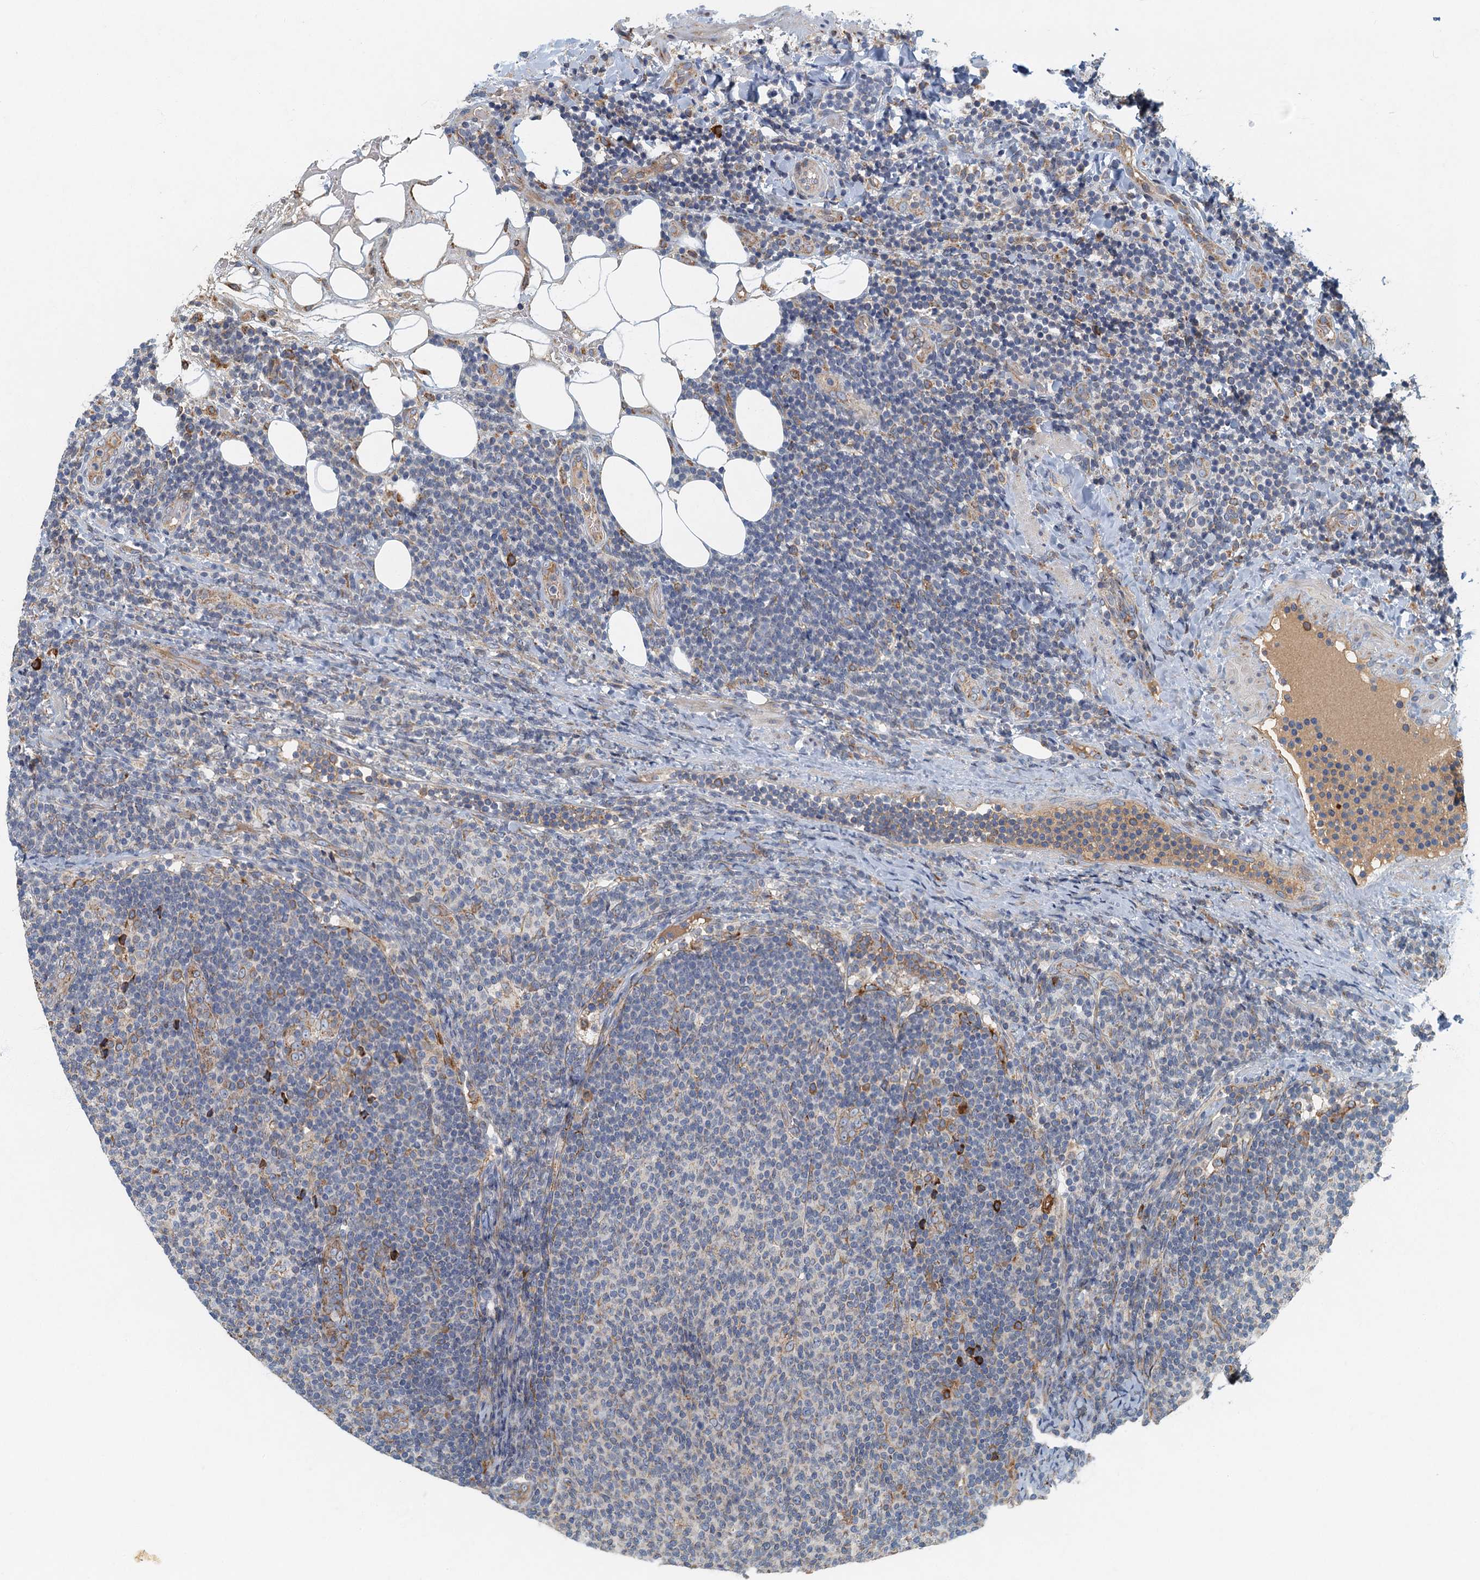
{"staining": {"intensity": "negative", "quantity": "none", "location": "none"}, "tissue": "lymphoma", "cell_type": "Tumor cells", "image_type": "cancer", "snomed": [{"axis": "morphology", "description": "Malignant lymphoma, non-Hodgkin's type, Low grade"}, {"axis": "topography", "description": "Lymph node"}], "caption": "IHC histopathology image of human malignant lymphoma, non-Hodgkin's type (low-grade) stained for a protein (brown), which demonstrates no positivity in tumor cells.", "gene": "SPDYC", "patient": {"sex": "male", "age": 66}}